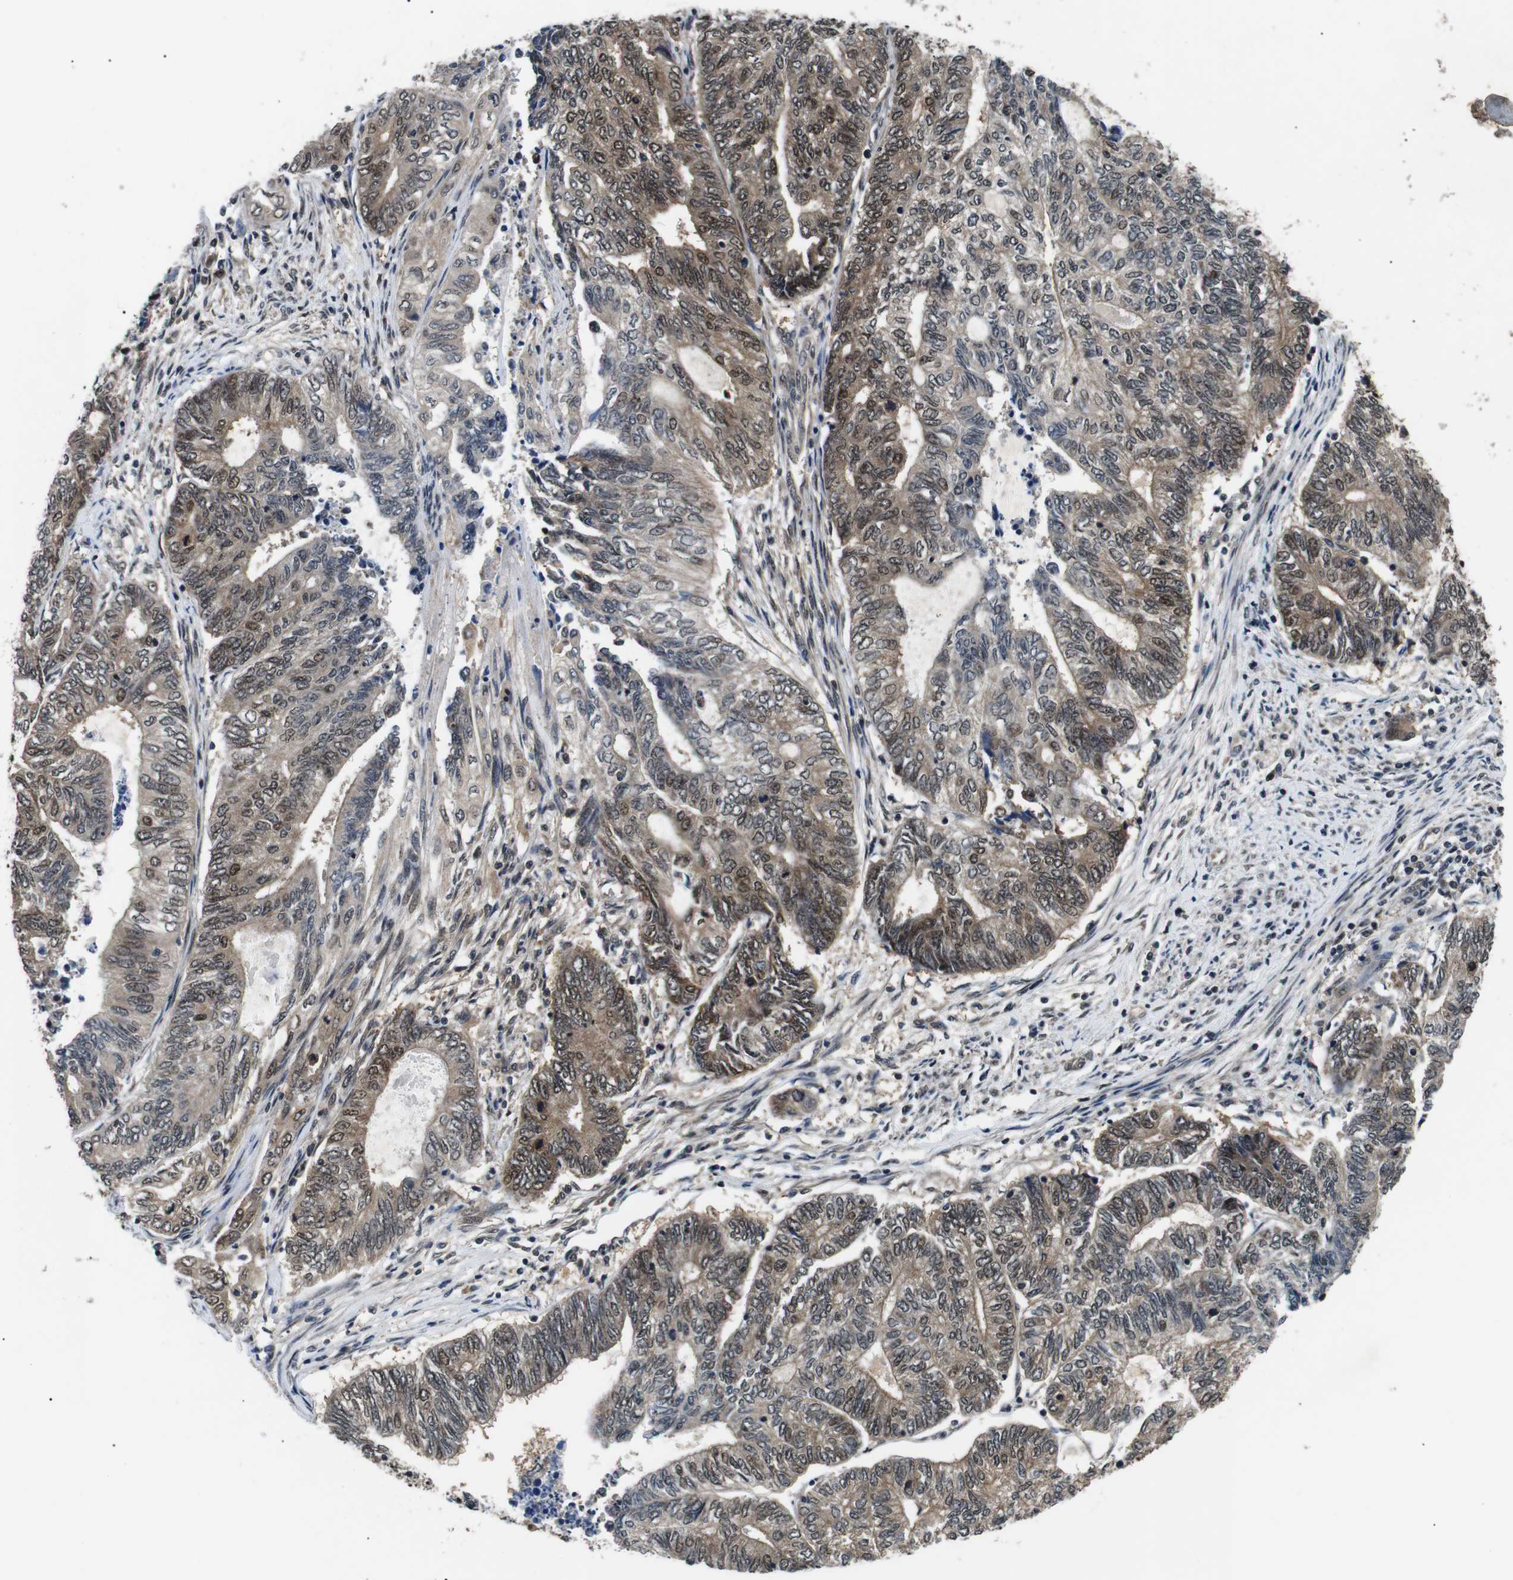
{"staining": {"intensity": "moderate", "quantity": ">75%", "location": "cytoplasmic/membranous,nuclear"}, "tissue": "endometrial cancer", "cell_type": "Tumor cells", "image_type": "cancer", "snomed": [{"axis": "morphology", "description": "Adenocarcinoma, NOS"}, {"axis": "topography", "description": "Uterus"}, {"axis": "topography", "description": "Endometrium"}], "caption": "Protein expression analysis of human endometrial cancer (adenocarcinoma) reveals moderate cytoplasmic/membranous and nuclear expression in approximately >75% of tumor cells. (Stains: DAB (3,3'-diaminobenzidine) in brown, nuclei in blue, Microscopy: brightfield microscopy at high magnification).", "gene": "SKP1", "patient": {"sex": "female", "age": 70}}